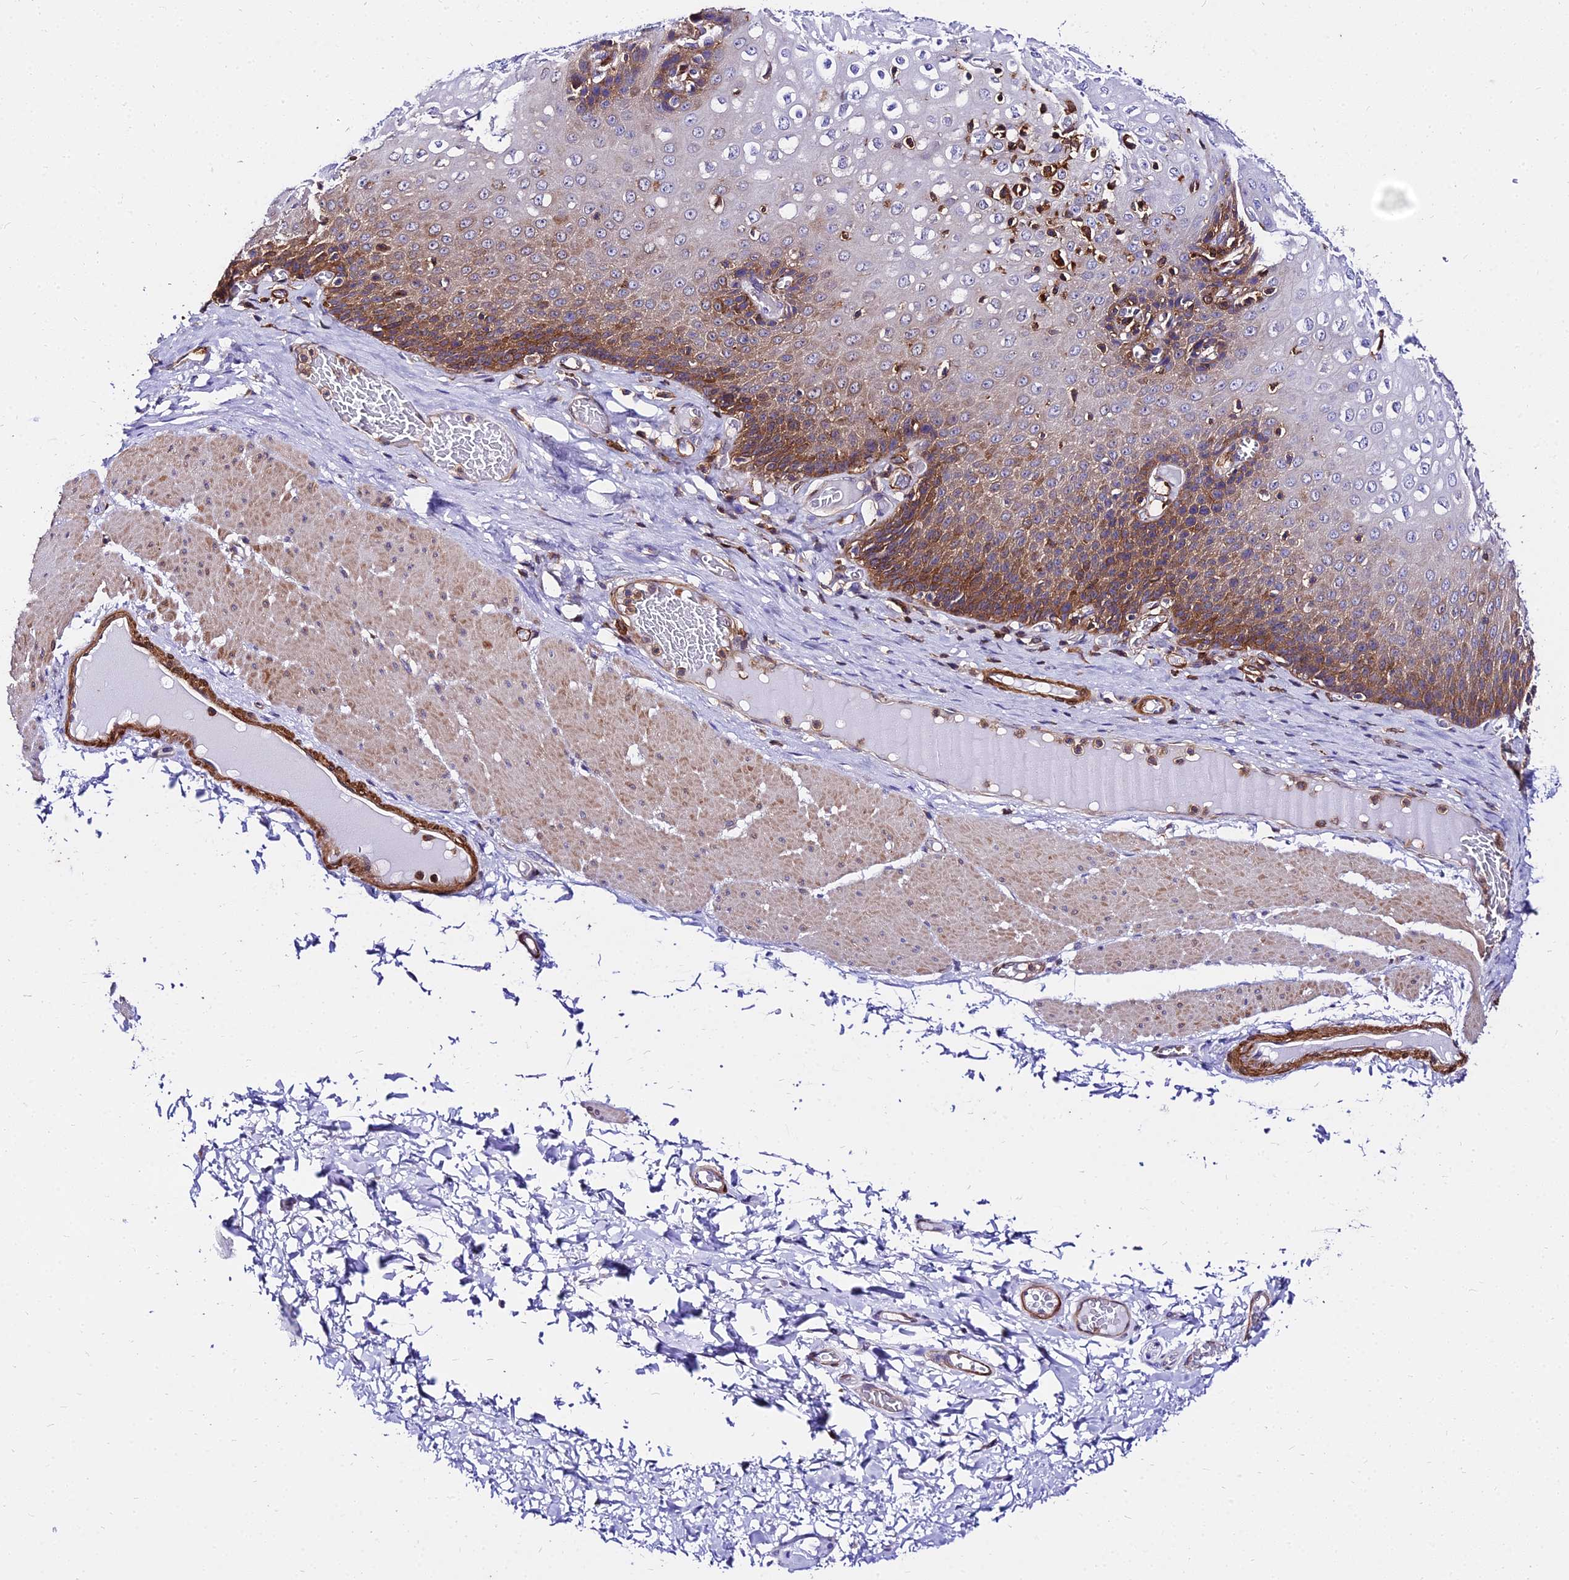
{"staining": {"intensity": "moderate", "quantity": "25%-75%", "location": "cytoplasmic/membranous"}, "tissue": "esophagus", "cell_type": "Squamous epithelial cells", "image_type": "normal", "snomed": [{"axis": "morphology", "description": "Normal tissue, NOS"}, {"axis": "topography", "description": "Esophagus"}], "caption": "A medium amount of moderate cytoplasmic/membranous positivity is identified in about 25%-75% of squamous epithelial cells in unremarkable esophagus.", "gene": "CSRP1", "patient": {"sex": "male", "age": 60}}